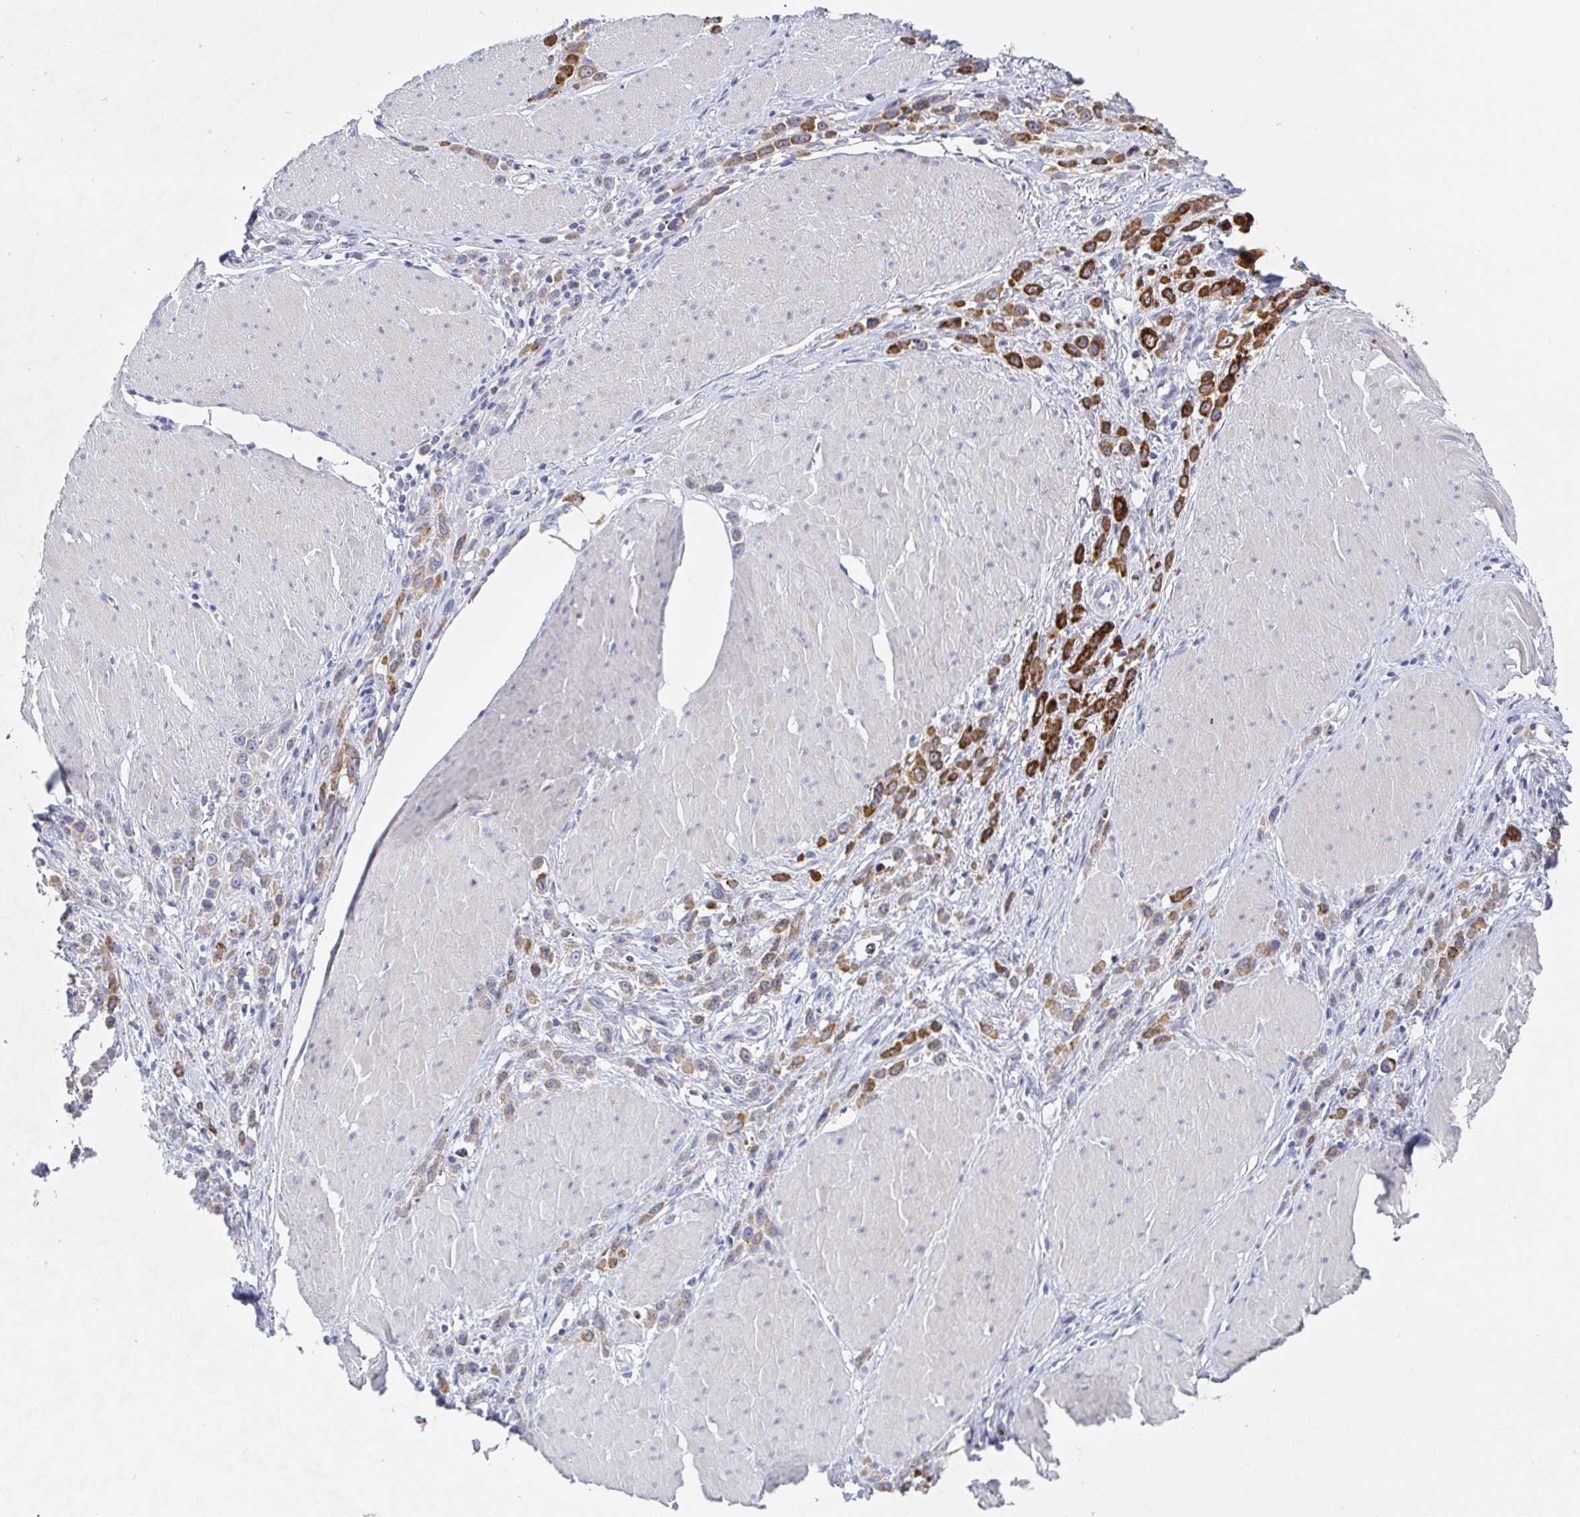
{"staining": {"intensity": "strong", "quantity": "25%-75%", "location": "cytoplasmic/membranous"}, "tissue": "stomach cancer", "cell_type": "Tumor cells", "image_type": "cancer", "snomed": [{"axis": "morphology", "description": "Adenocarcinoma, NOS"}, {"axis": "topography", "description": "Stomach"}], "caption": "Strong cytoplasmic/membranous staining for a protein is identified in about 25%-75% of tumor cells of stomach cancer (adenocarcinoma) using immunohistochemistry (IHC).", "gene": "ZNF430", "patient": {"sex": "male", "age": 47}}